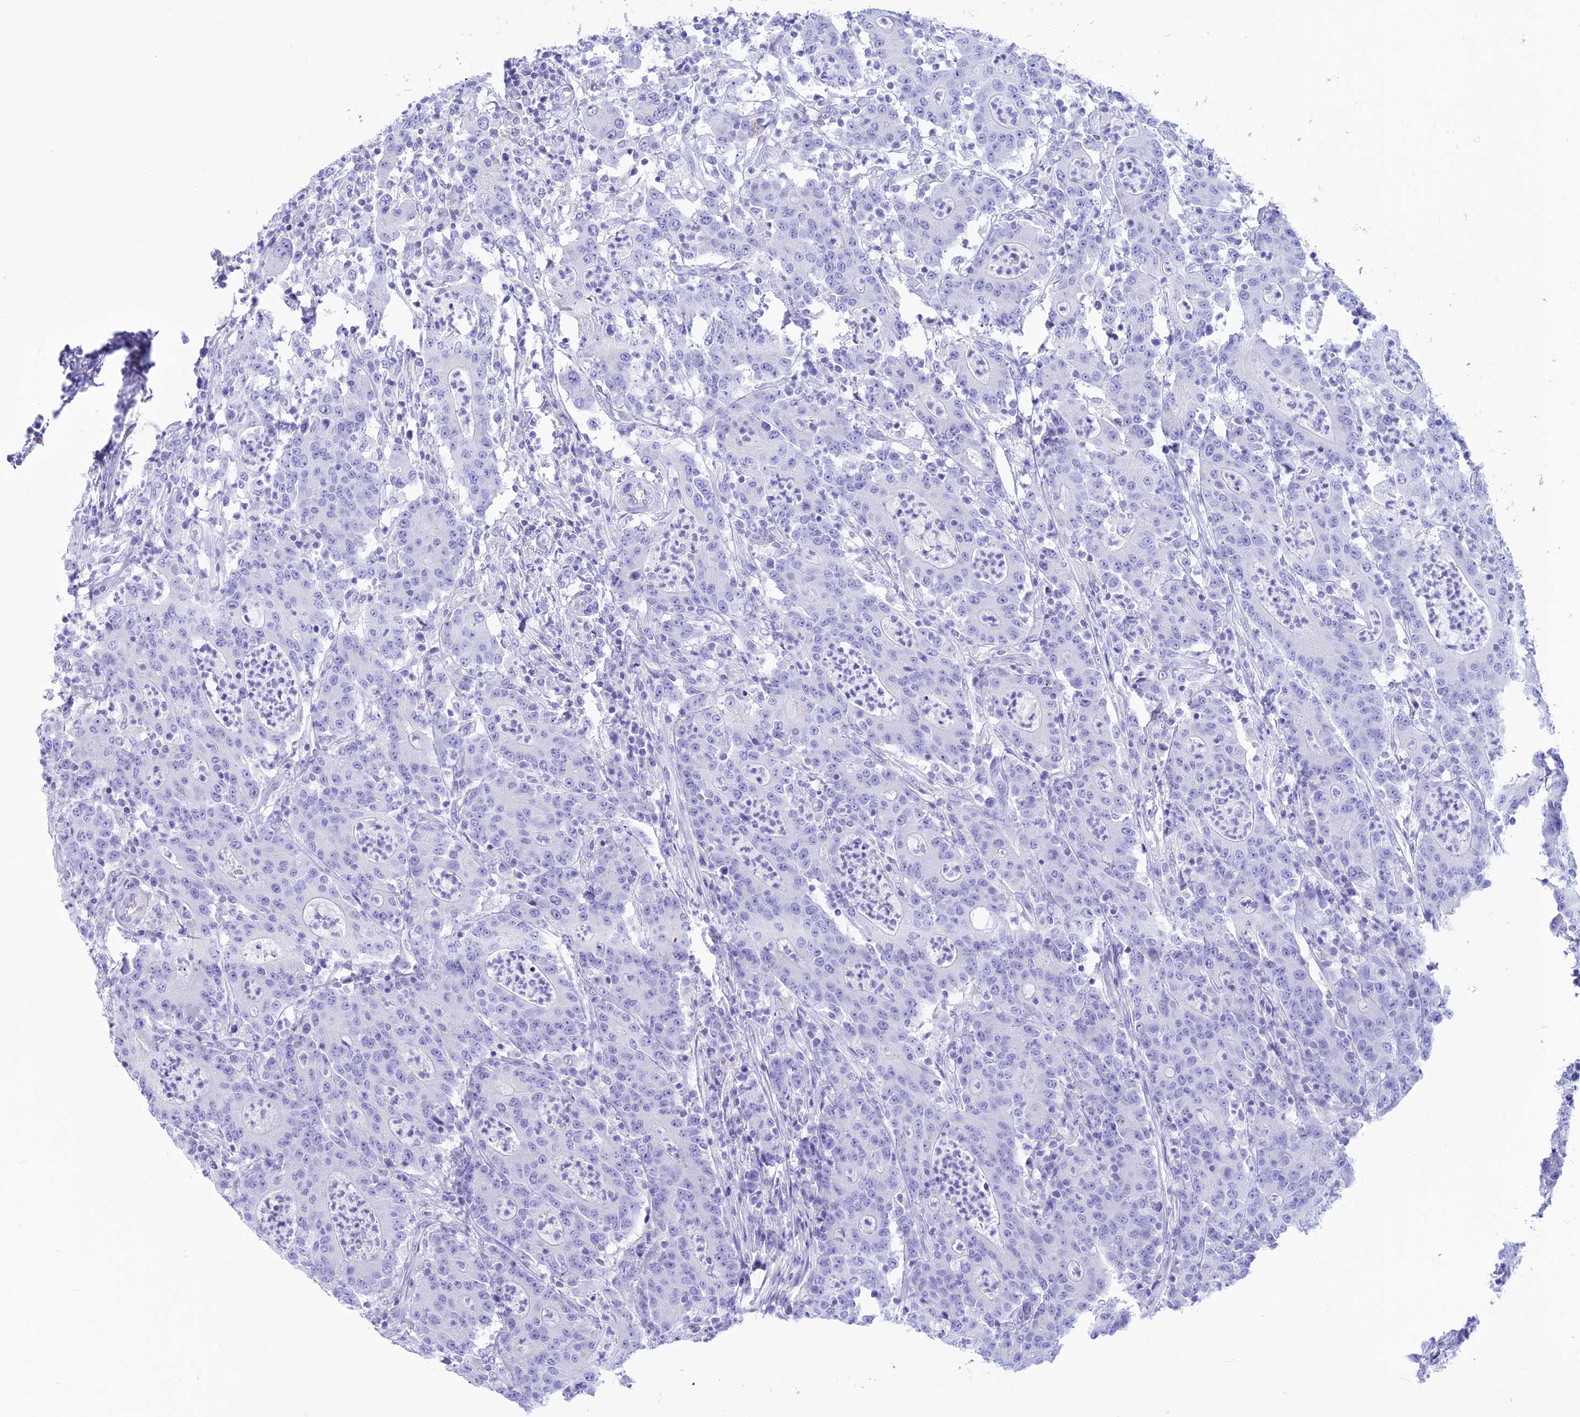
{"staining": {"intensity": "negative", "quantity": "none", "location": "none"}, "tissue": "colorectal cancer", "cell_type": "Tumor cells", "image_type": "cancer", "snomed": [{"axis": "morphology", "description": "Adenocarcinoma, NOS"}, {"axis": "topography", "description": "Colon"}], "caption": "This is a photomicrograph of IHC staining of colorectal adenocarcinoma, which shows no expression in tumor cells. (IHC, brightfield microscopy, high magnification).", "gene": "GLYATL1", "patient": {"sex": "male", "age": 83}}